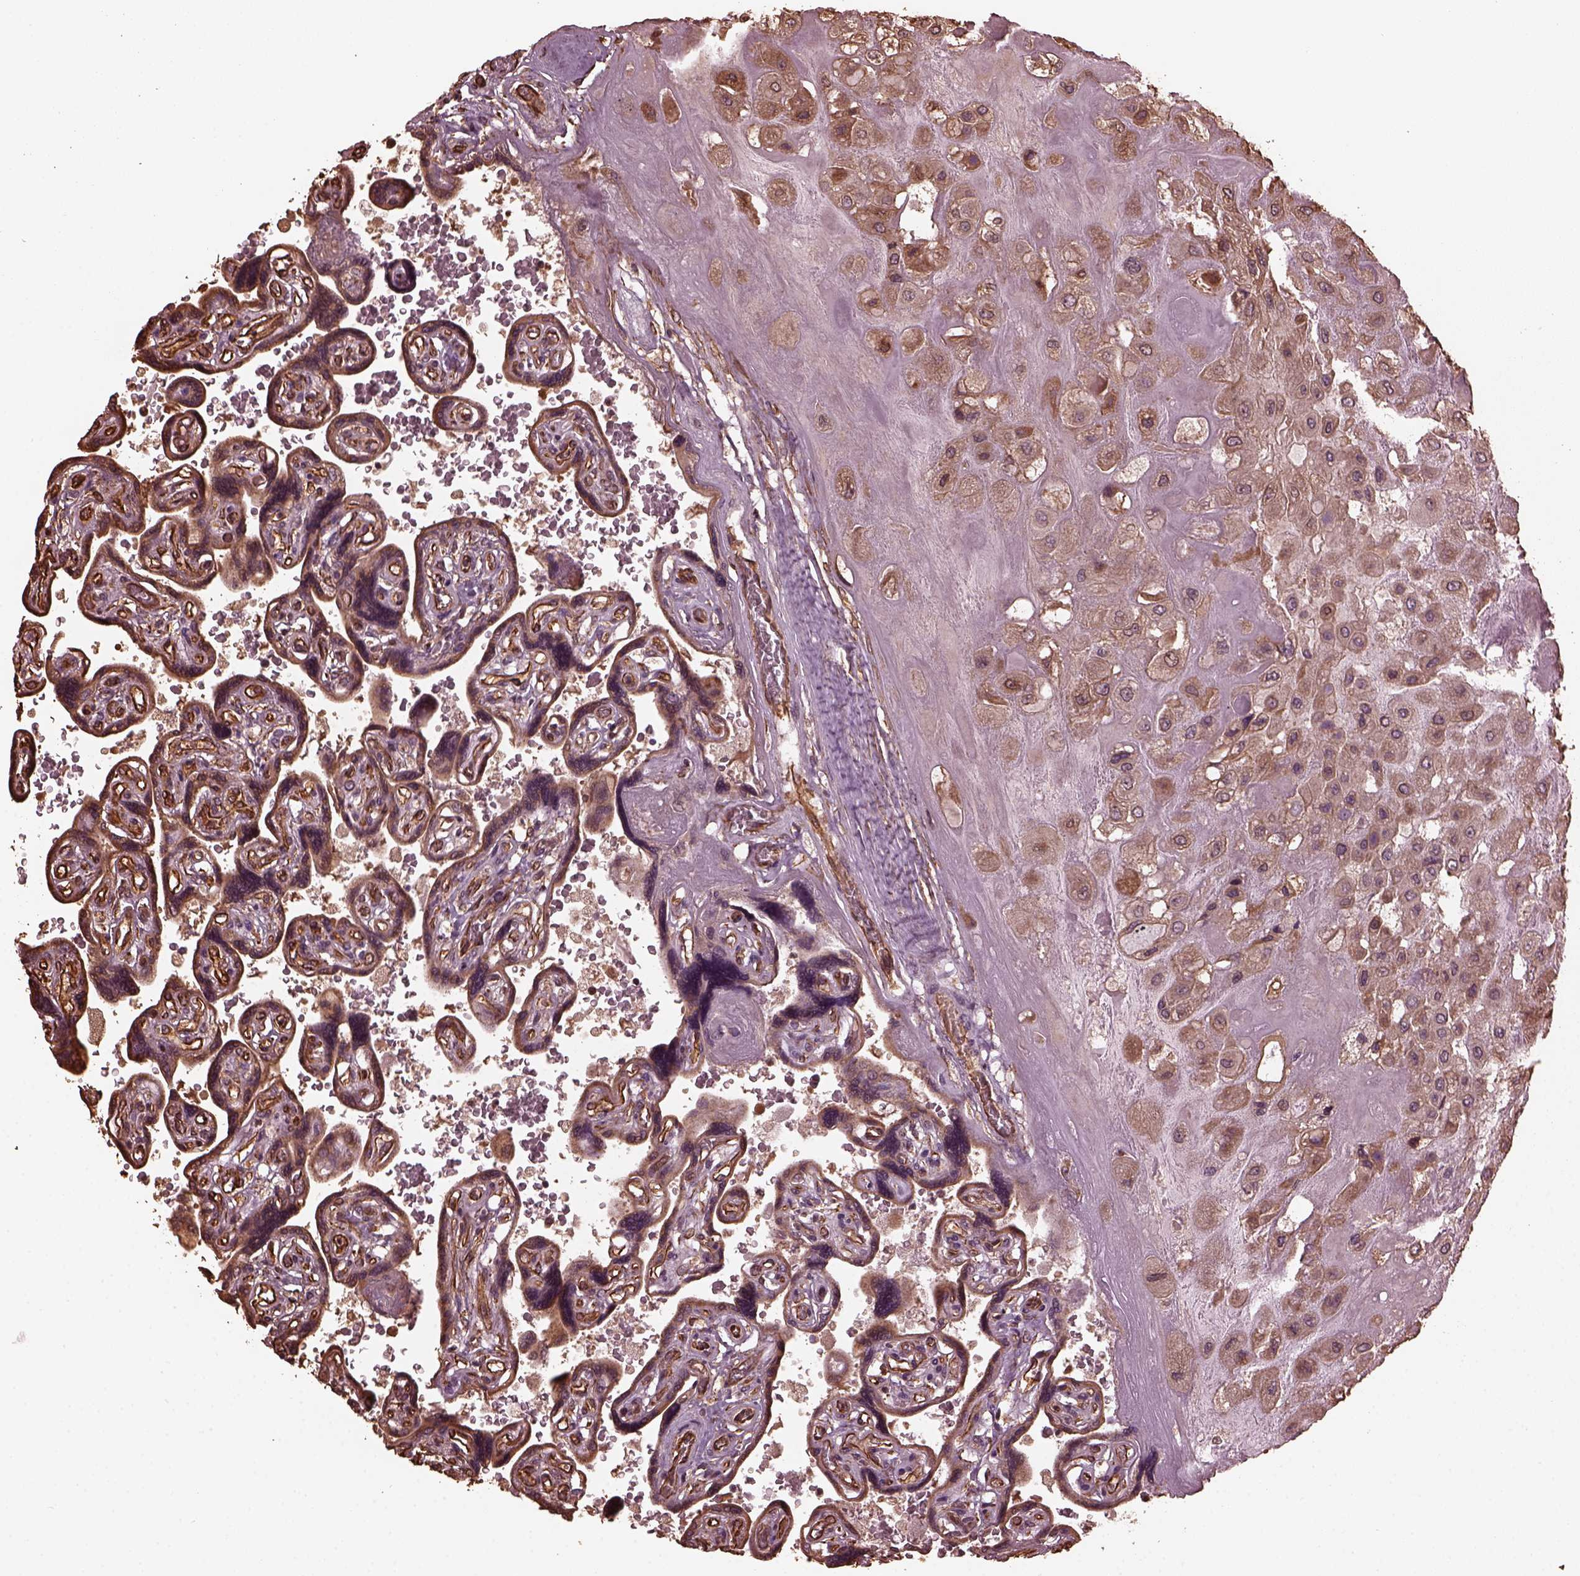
{"staining": {"intensity": "moderate", "quantity": ">75%", "location": "cytoplasmic/membranous"}, "tissue": "placenta", "cell_type": "Decidual cells", "image_type": "normal", "snomed": [{"axis": "morphology", "description": "Normal tissue, NOS"}, {"axis": "topography", "description": "Placenta"}], "caption": "DAB (3,3'-diaminobenzidine) immunohistochemical staining of benign placenta demonstrates moderate cytoplasmic/membranous protein positivity in about >75% of decidual cells. (DAB IHC, brown staining for protein, blue staining for nuclei).", "gene": "GTPBP1", "patient": {"sex": "female", "age": 32}}